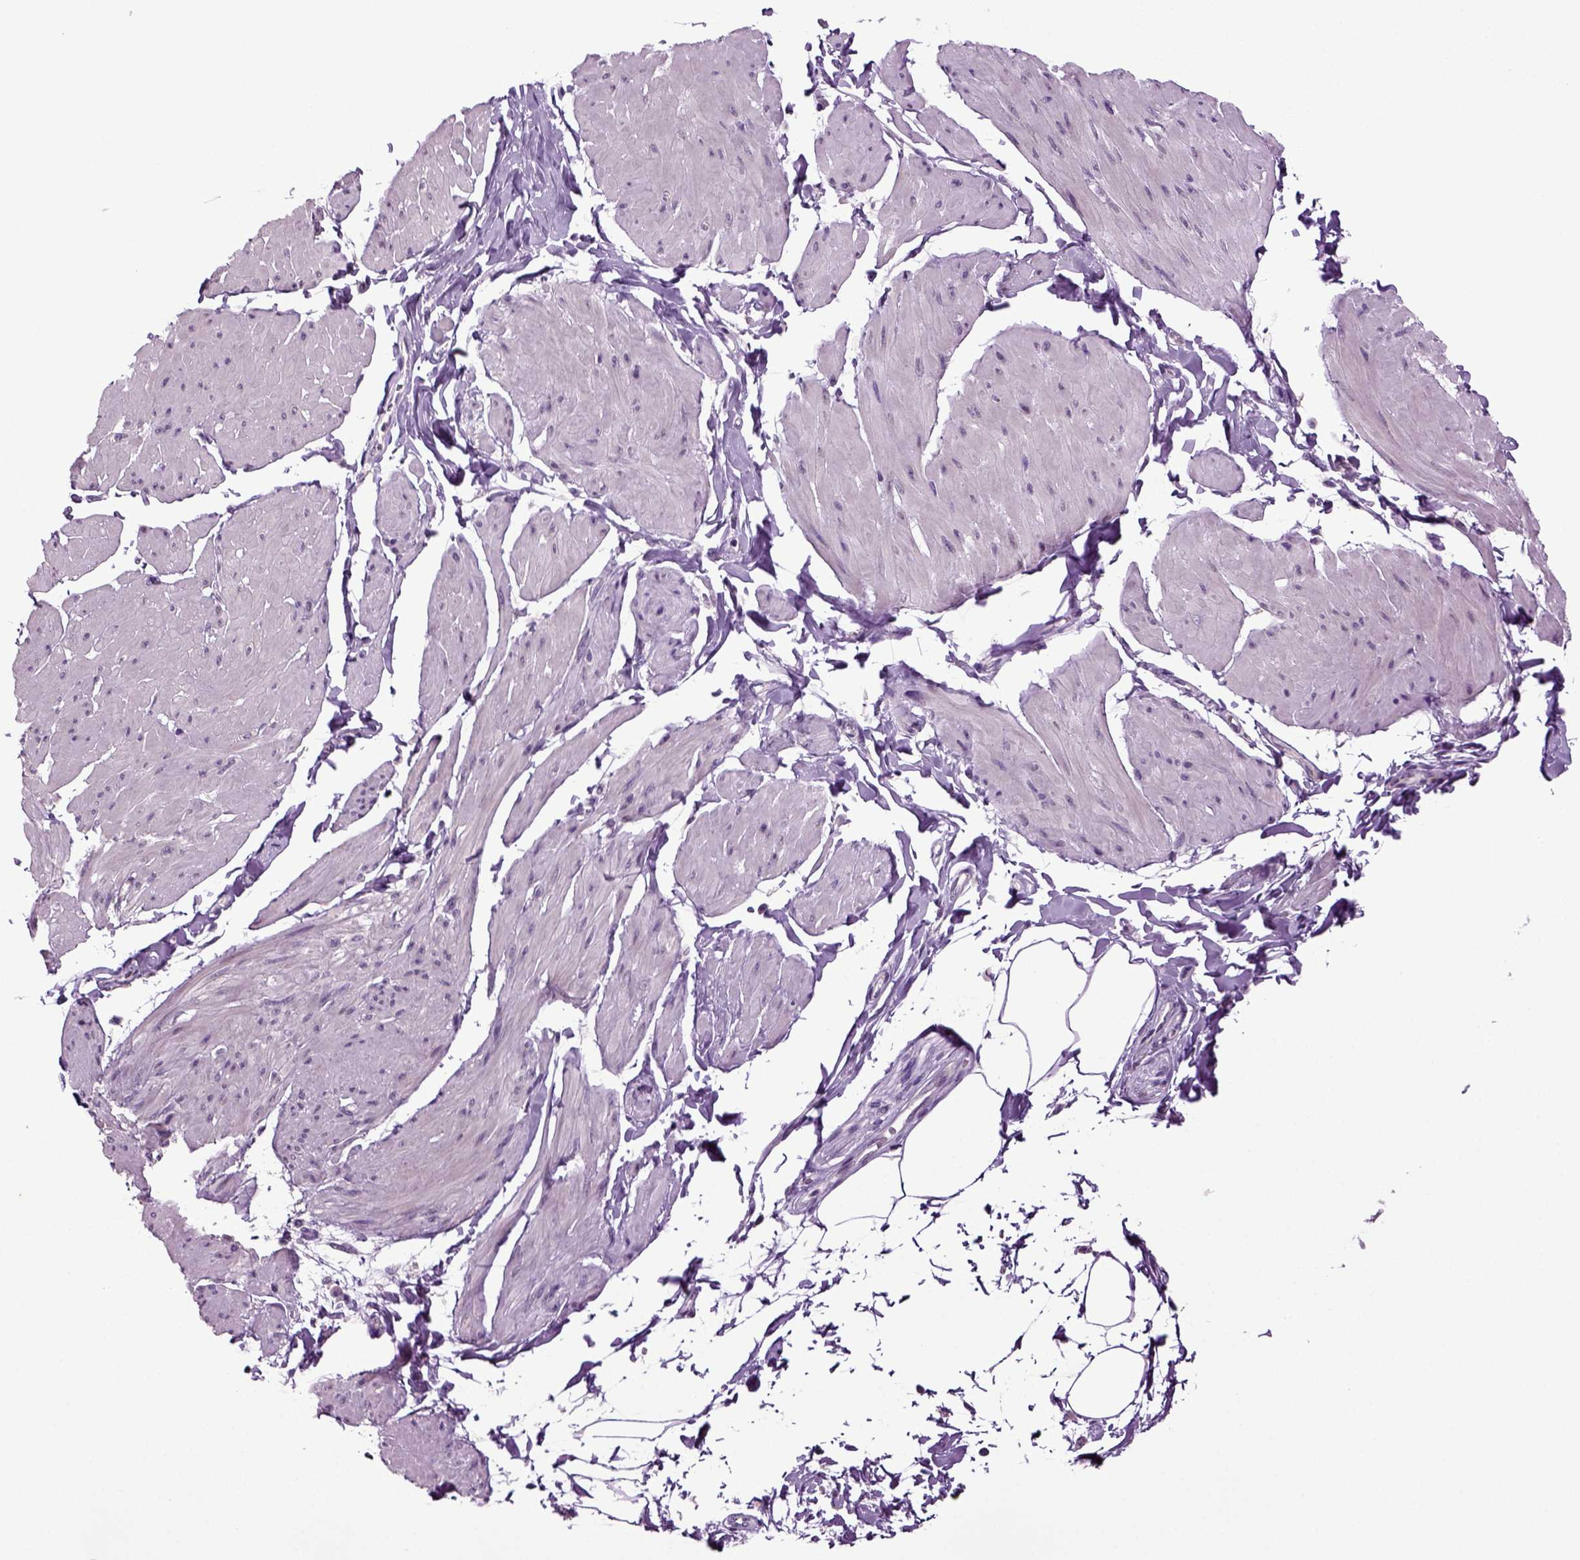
{"staining": {"intensity": "negative", "quantity": "none", "location": "none"}, "tissue": "smooth muscle", "cell_type": "Smooth muscle cells", "image_type": "normal", "snomed": [{"axis": "morphology", "description": "Normal tissue, NOS"}, {"axis": "topography", "description": "Adipose tissue"}, {"axis": "topography", "description": "Smooth muscle"}, {"axis": "topography", "description": "Peripheral nerve tissue"}], "caption": "IHC histopathology image of normal smooth muscle stained for a protein (brown), which displays no expression in smooth muscle cells. Brightfield microscopy of IHC stained with DAB (brown) and hematoxylin (blue), captured at high magnification.", "gene": "PLCH2", "patient": {"sex": "male", "age": 83}}